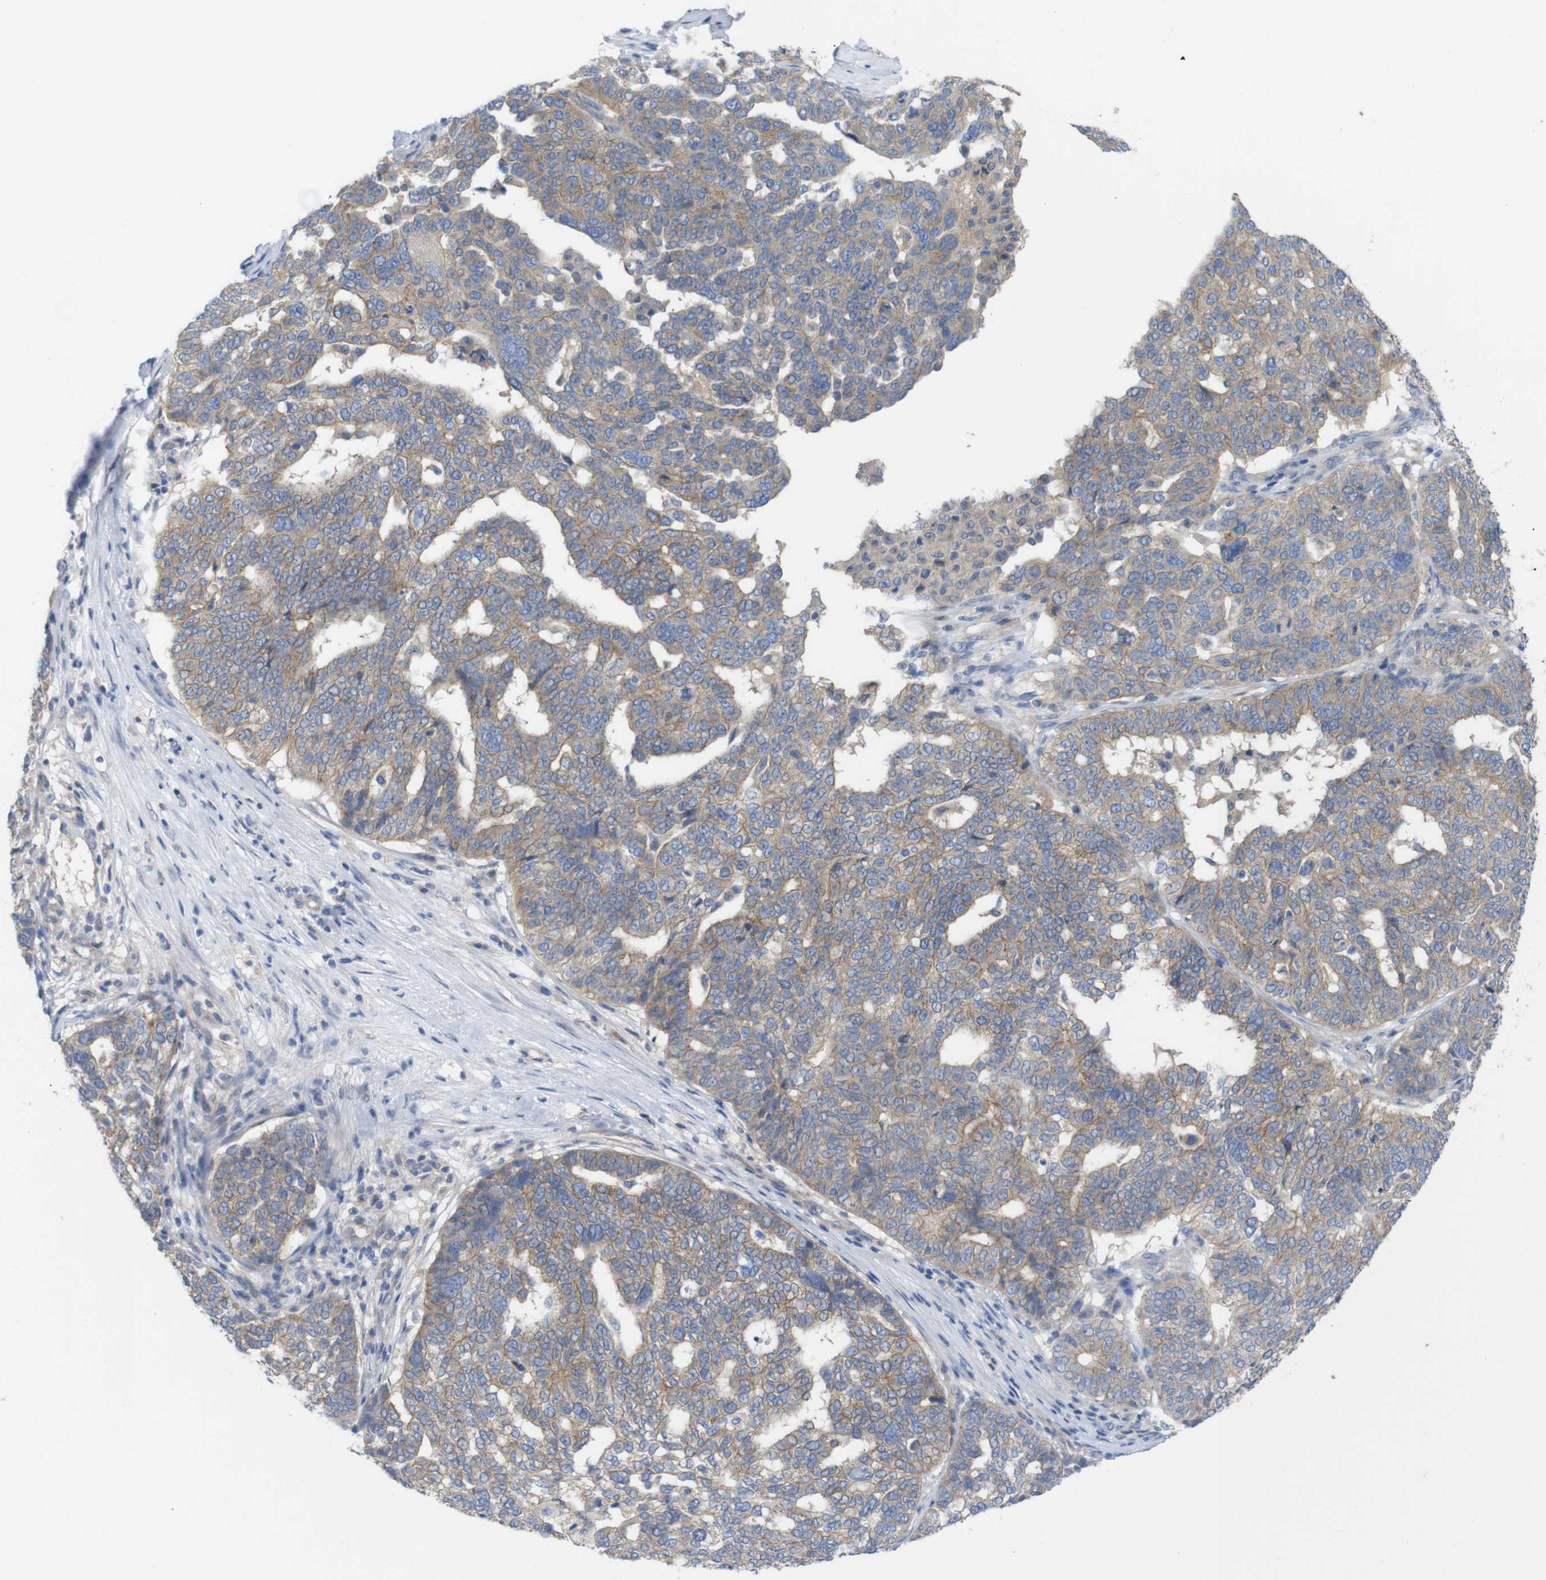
{"staining": {"intensity": "moderate", "quantity": "25%-75%", "location": "cytoplasmic/membranous"}, "tissue": "ovarian cancer", "cell_type": "Tumor cells", "image_type": "cancer", "snomed": [{"axis": "morphology", "description": "Cystadenocarcinoma, serous, NOS"}, {"axis": "topography", "description": "Ovary"}], "caption": "Serous cystadenocarcinoma (ovarian) stained with a protein marker demonstrates moderate staining in tumor cells.", "gene": "KIDINS220", "patient": {"sex": "female", "age": 59}}